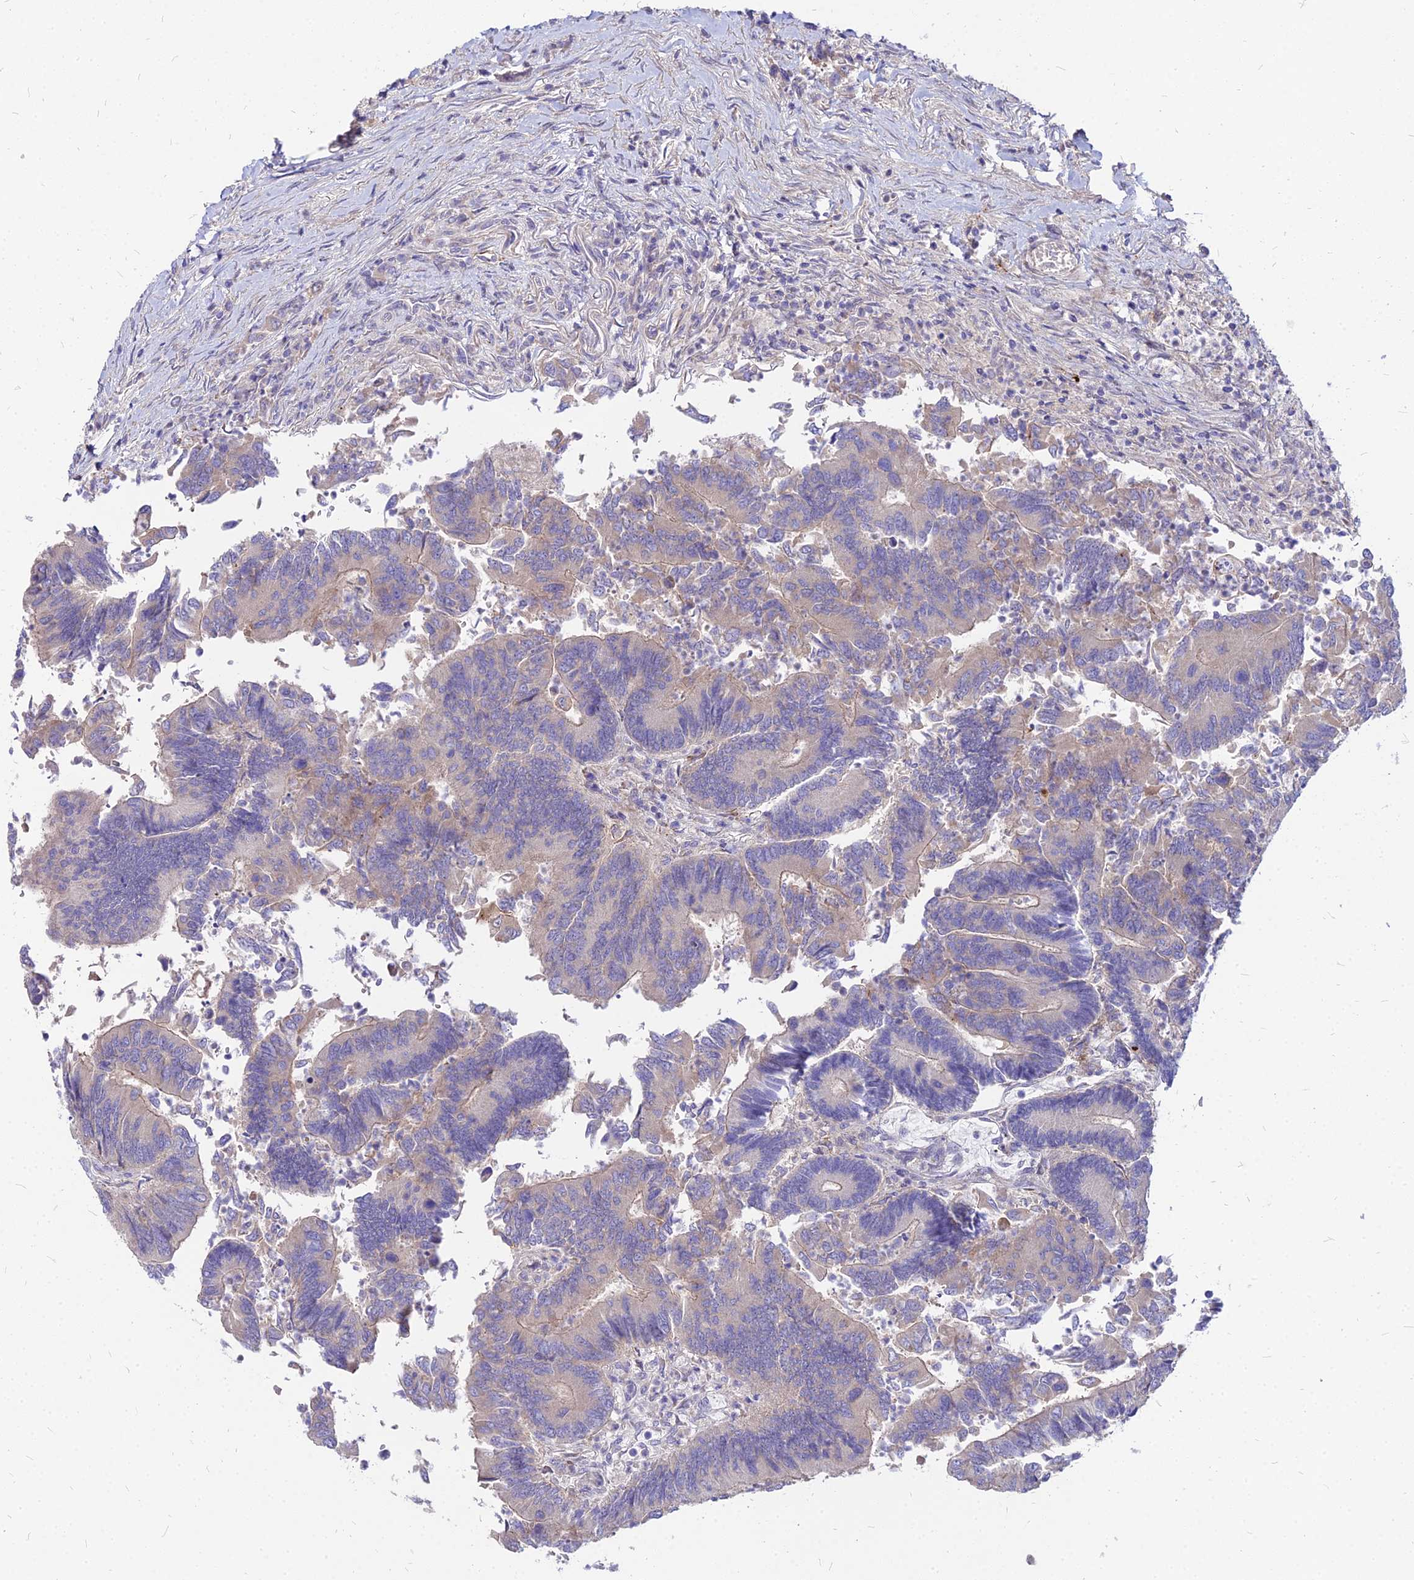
{"staining": {"intensity": "weak", "quantity": "<25%", "location": "cytoplasmic/membranous"}, "tissue": "colorectal cancer", "cell_type": "Tumor cells", "image_type": "cancer", "snomed": [{"axis": "morphology", "description": "Adenocarcinoma, NOS"}, {"axis": "topography", "description": "Colon"}], "caption": "Tumor cells show no significant protein staining in colorectal adenocarcinoma.", "gene": "COMMD10", "patient": {"sex": "female", "age": 67}}